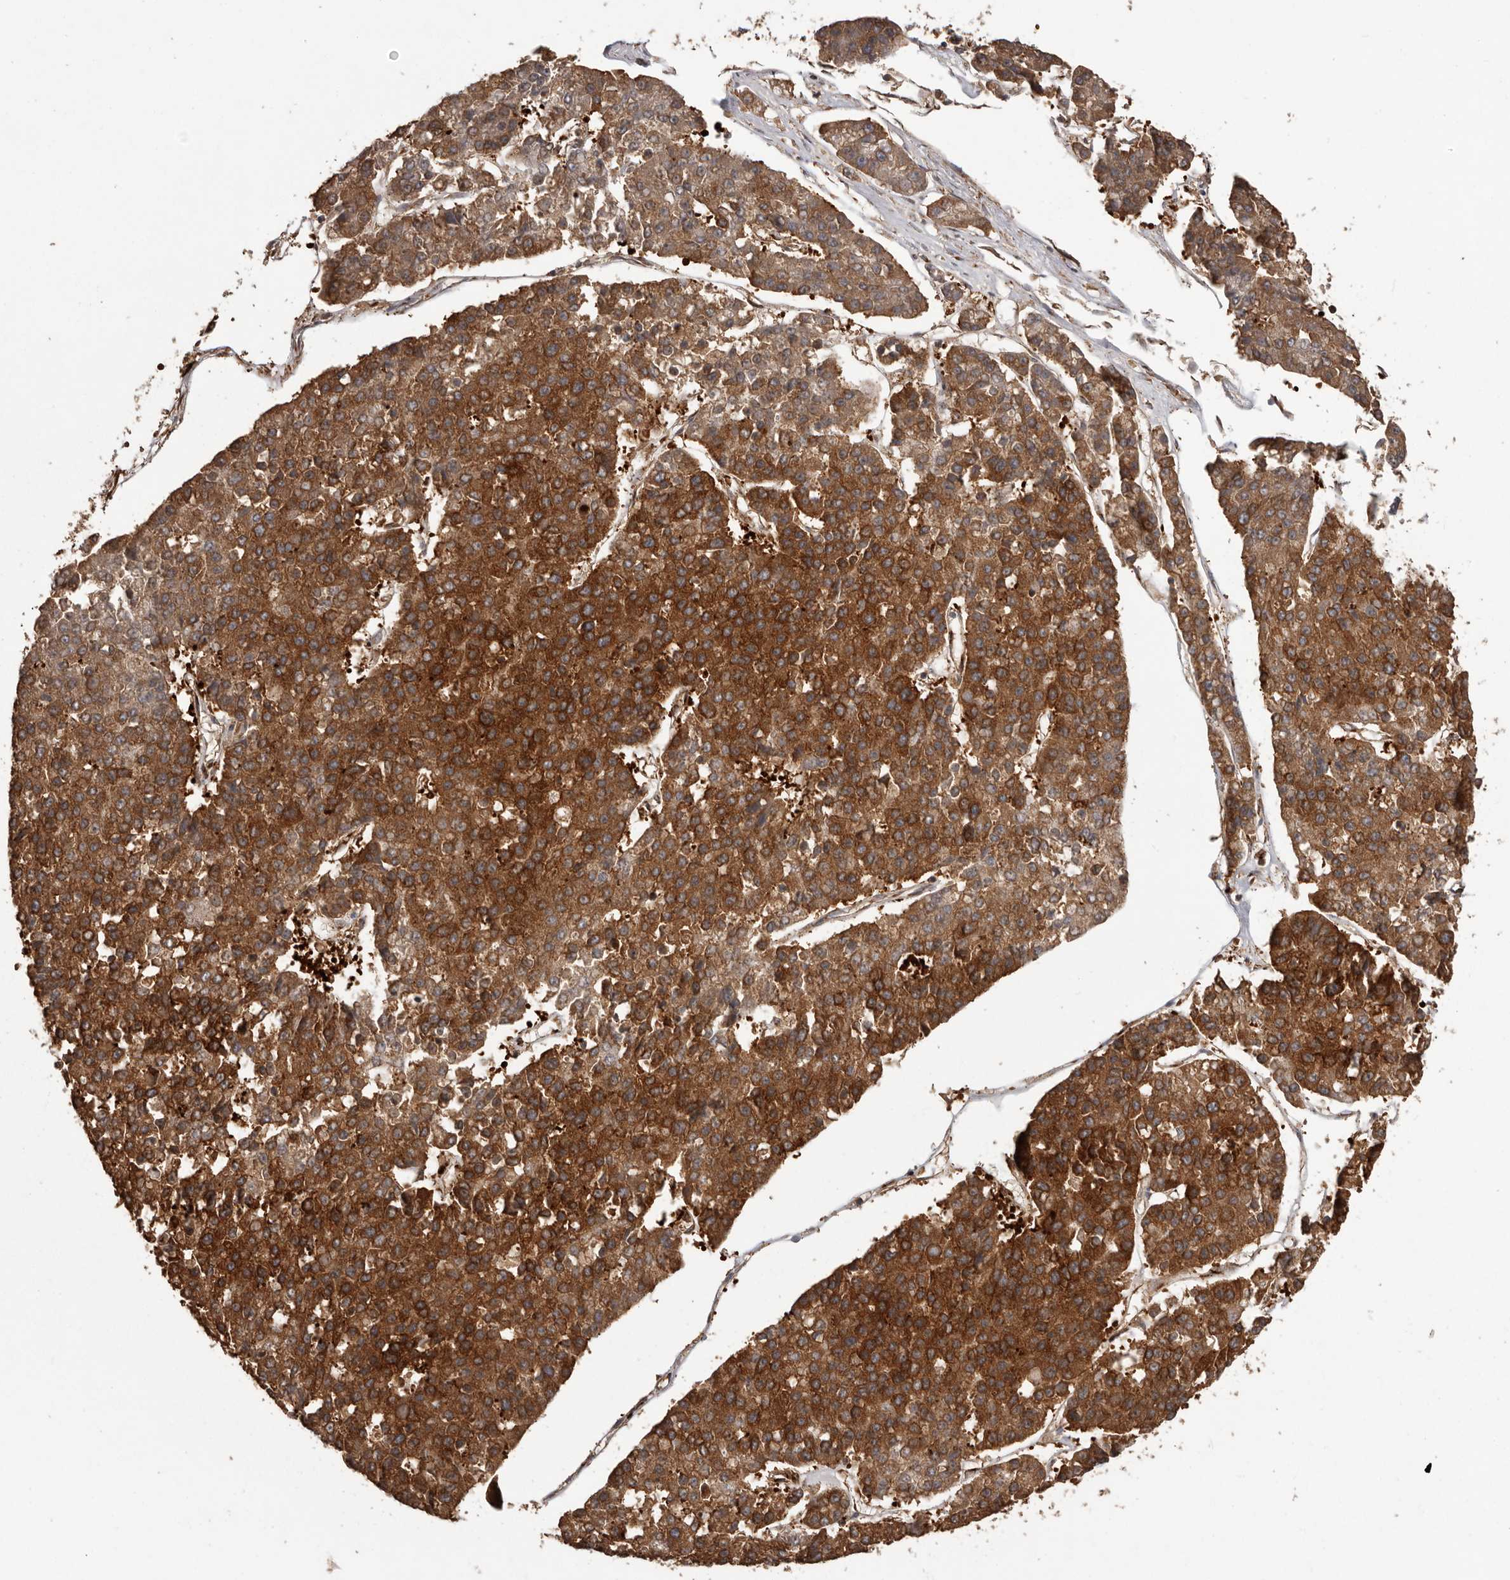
{"staining": {"intensity": "strong", "quantity": ">75%", "location": "cytoplasmic/membranous"}, "tissue": "pancreatic cancer", "cell_type": "Tumor cells", "image_type": "cancer", "snomed": [{"axis": "morphology", "description": "Adenocarcinoma, NOS"}, {"axis": "topography", "description": "Pancreas"}], "caption": "An image of pancreatic cancer (adenocarcinoma) stained for a protein displays strong cytoplasmic/membranous brown staining in tumor cells.", "gene": "SLC22A3", "patient": {"sex": "male", "age": 50}}